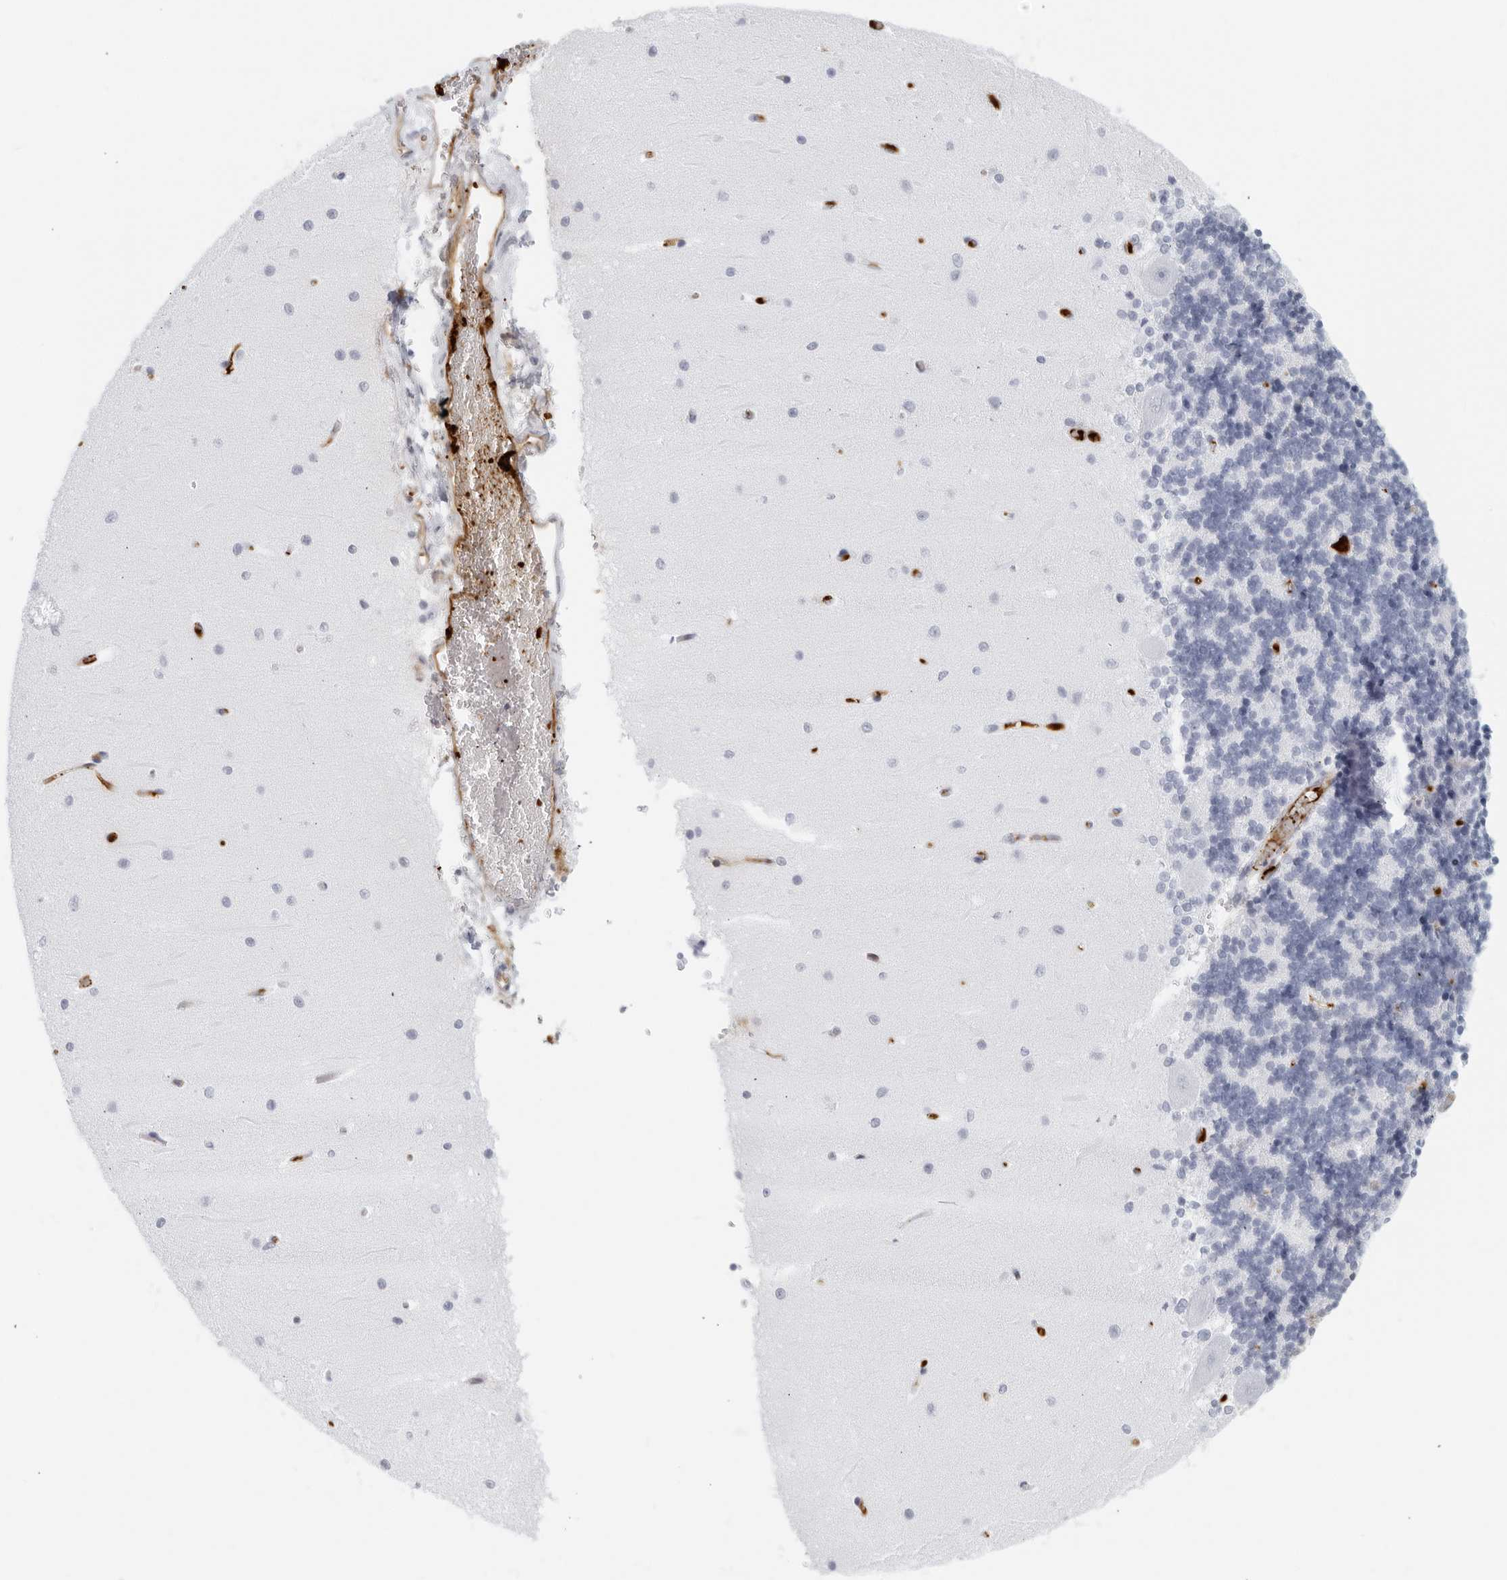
{"staining": {"intensity": "negative", "quantity": "none", "location": "none"}, "tissue": "cerebellum", "cell_type": "Cells in granular layer", "image_type": "normal", "snomed": [{"axis": "morphology", "description": "Normal tissue, NOS"}, {"axis": "topography", "description": "Cerebellum"}], "caption": "DAB (3,3'-diaminobenzidine) immunohistochemical staining of normal human cerebellum displays no significant staining in cells in granular layer. The staining was performed using DAB (3,3'-diaminobenzidine) to visualize the protein expression in brown, while the nuclei were stained in blue with hematoxylin (Magnification: 20x).", "gene": "FGG", "patient": {"sex": "male", "age": 37}}